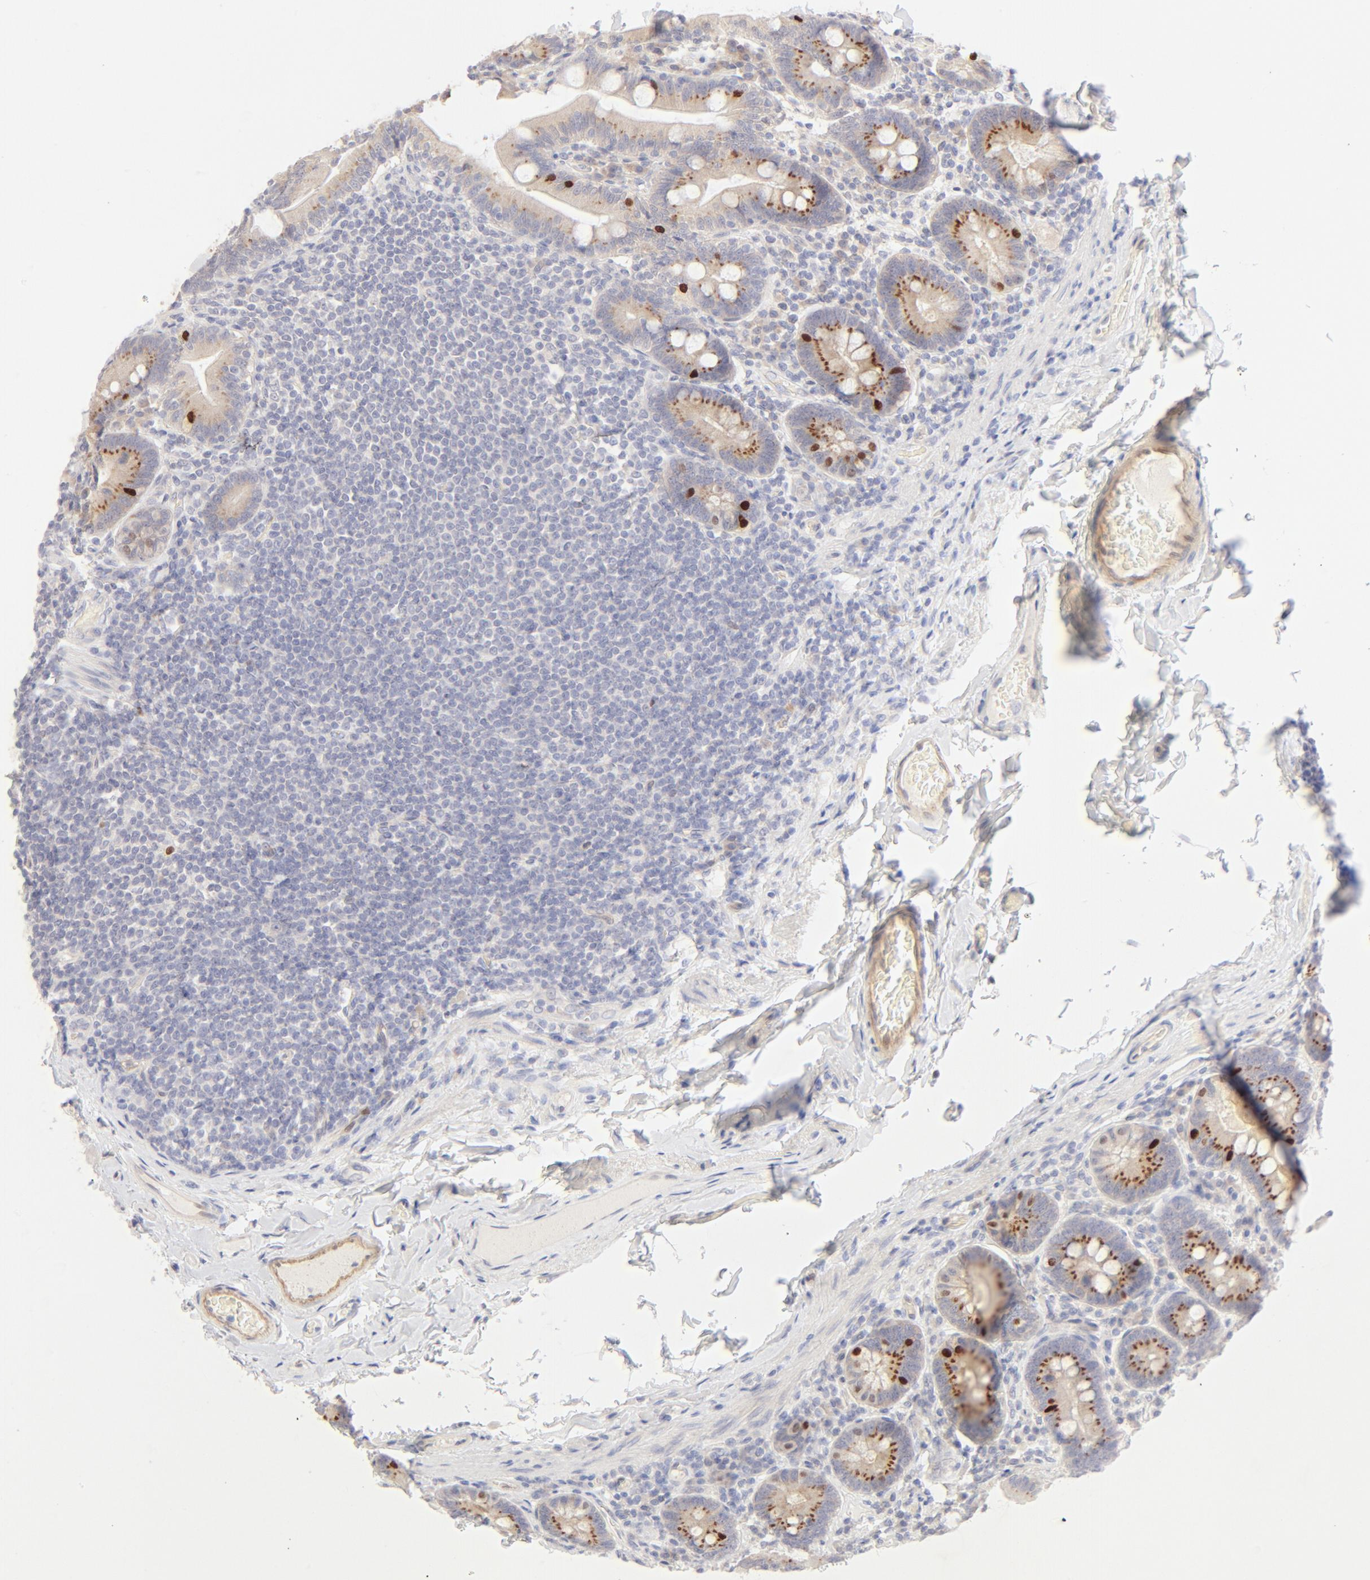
{"staining": {"intensity": "moderate", "quantity": "25%-75%", "location": "cytoplasmic/membranous"}, "tissue": "duodenum", "cell_type": "Glandular cells", "image_type": "normal", "snomed": [{"axis": "morphology", "description": "Normal tissue, NOS"}, {"axis": "topography", "description": "Duodenum"}], "caption": "Immunohistochemistry image of unremarkable duodenum stained for a protein (brown), which reveals medium levels of moderate cytoplasmic/membranous expression in approximately 25%-75% of glandular cells.", "gene": "NKX2", "patient": {"sex": "male", "age": 66}}